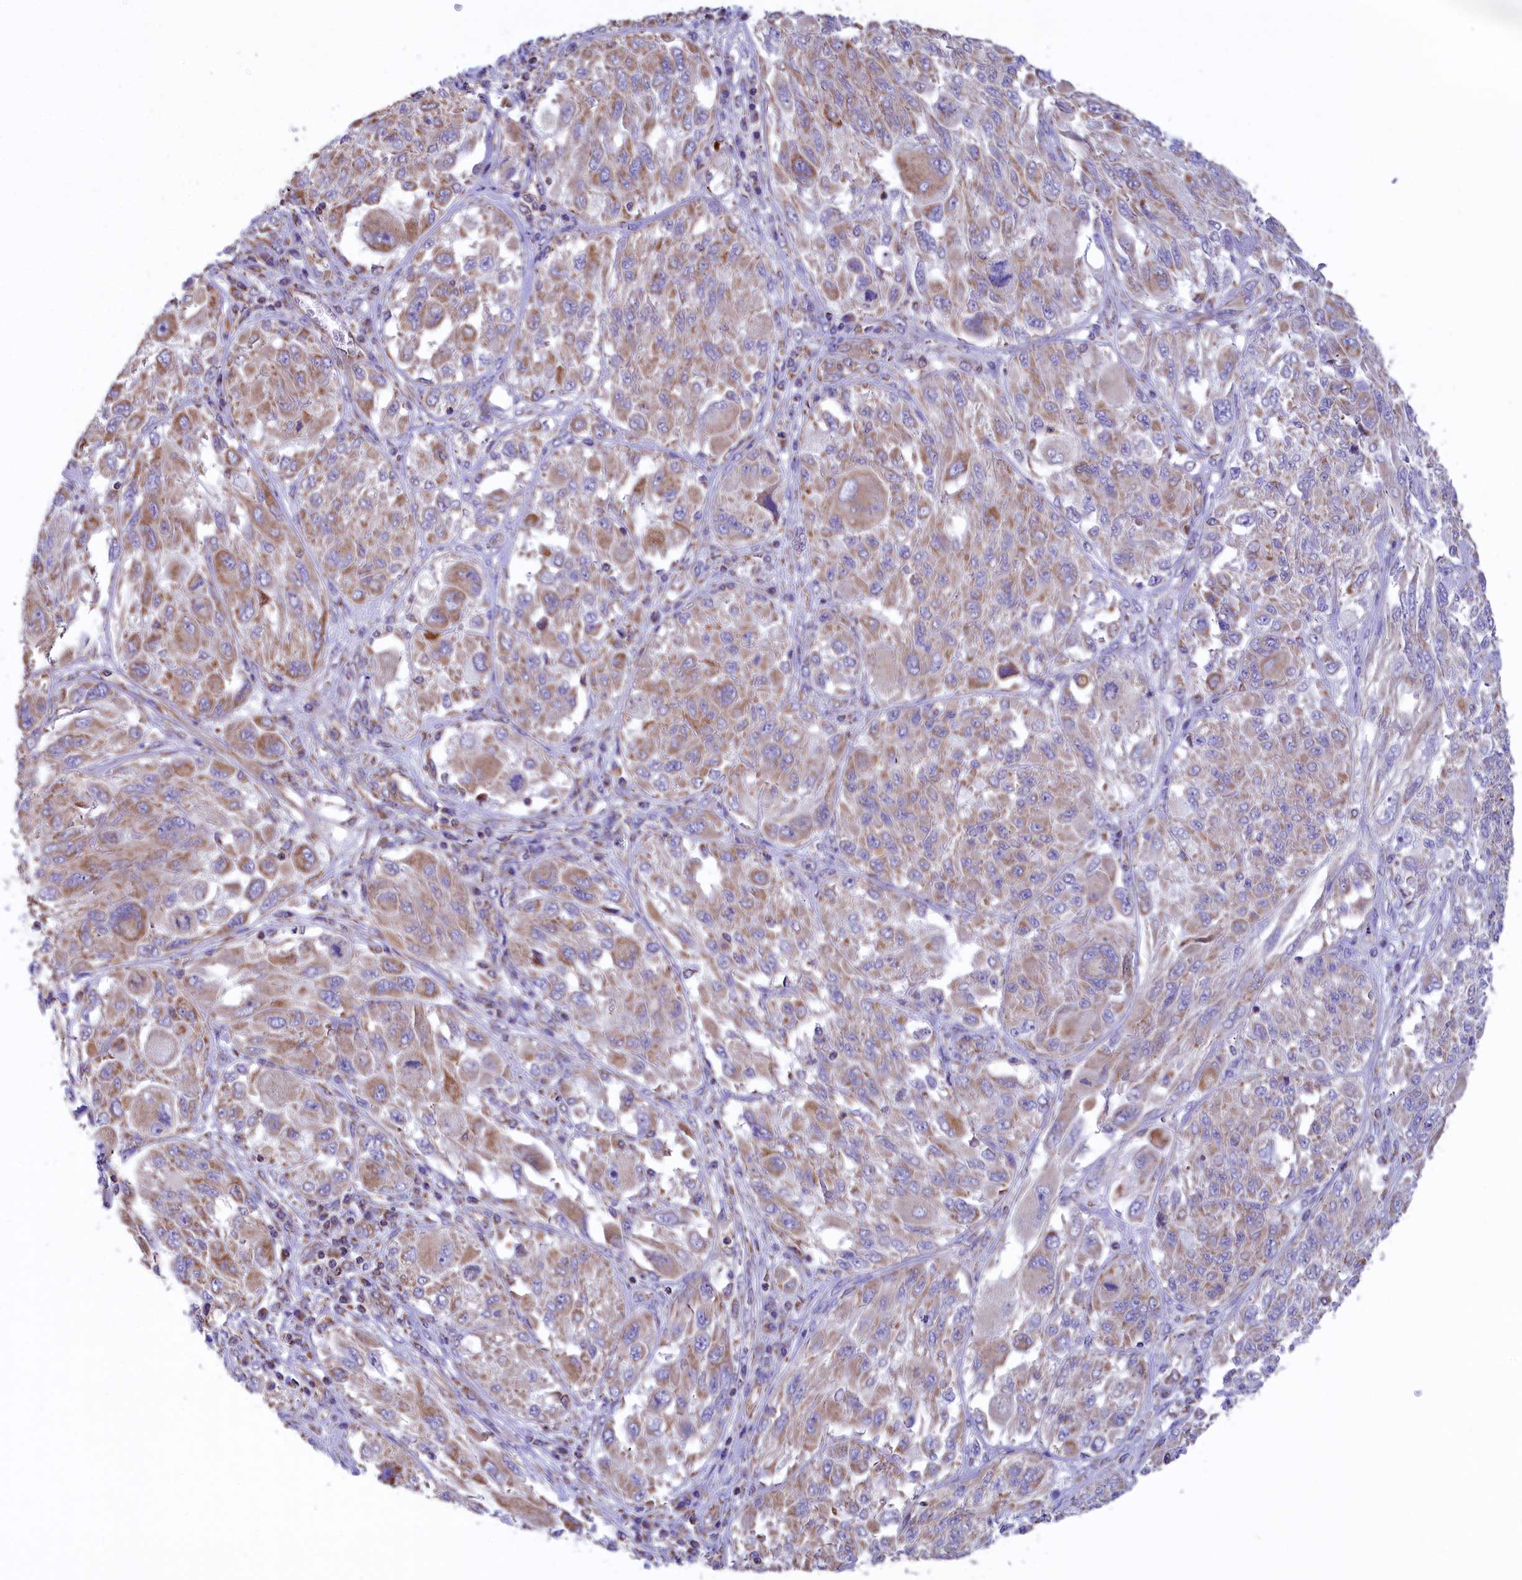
{"staining": {"intensity": "weak", "quantity": ">75%", "location": "cytoplasmic/membranous"}, "tissue": "melanoma", "cell_type": "Tumor cells", "image_type": "cancer", "snomed": [{"axis": "morphology", "description": "Malignant melanoma, NOS"}, {"axis": "topography", "description": "Skin"}], "caption": "High-power microscopy captured an immunohistochemistry (IHC) image of malignant melanoma, revealing weak cytoplasmic/membranous expression in about >75% of tumor cells.", "gene": "GATB", "patient": {"sex": "female", "age": 91}}